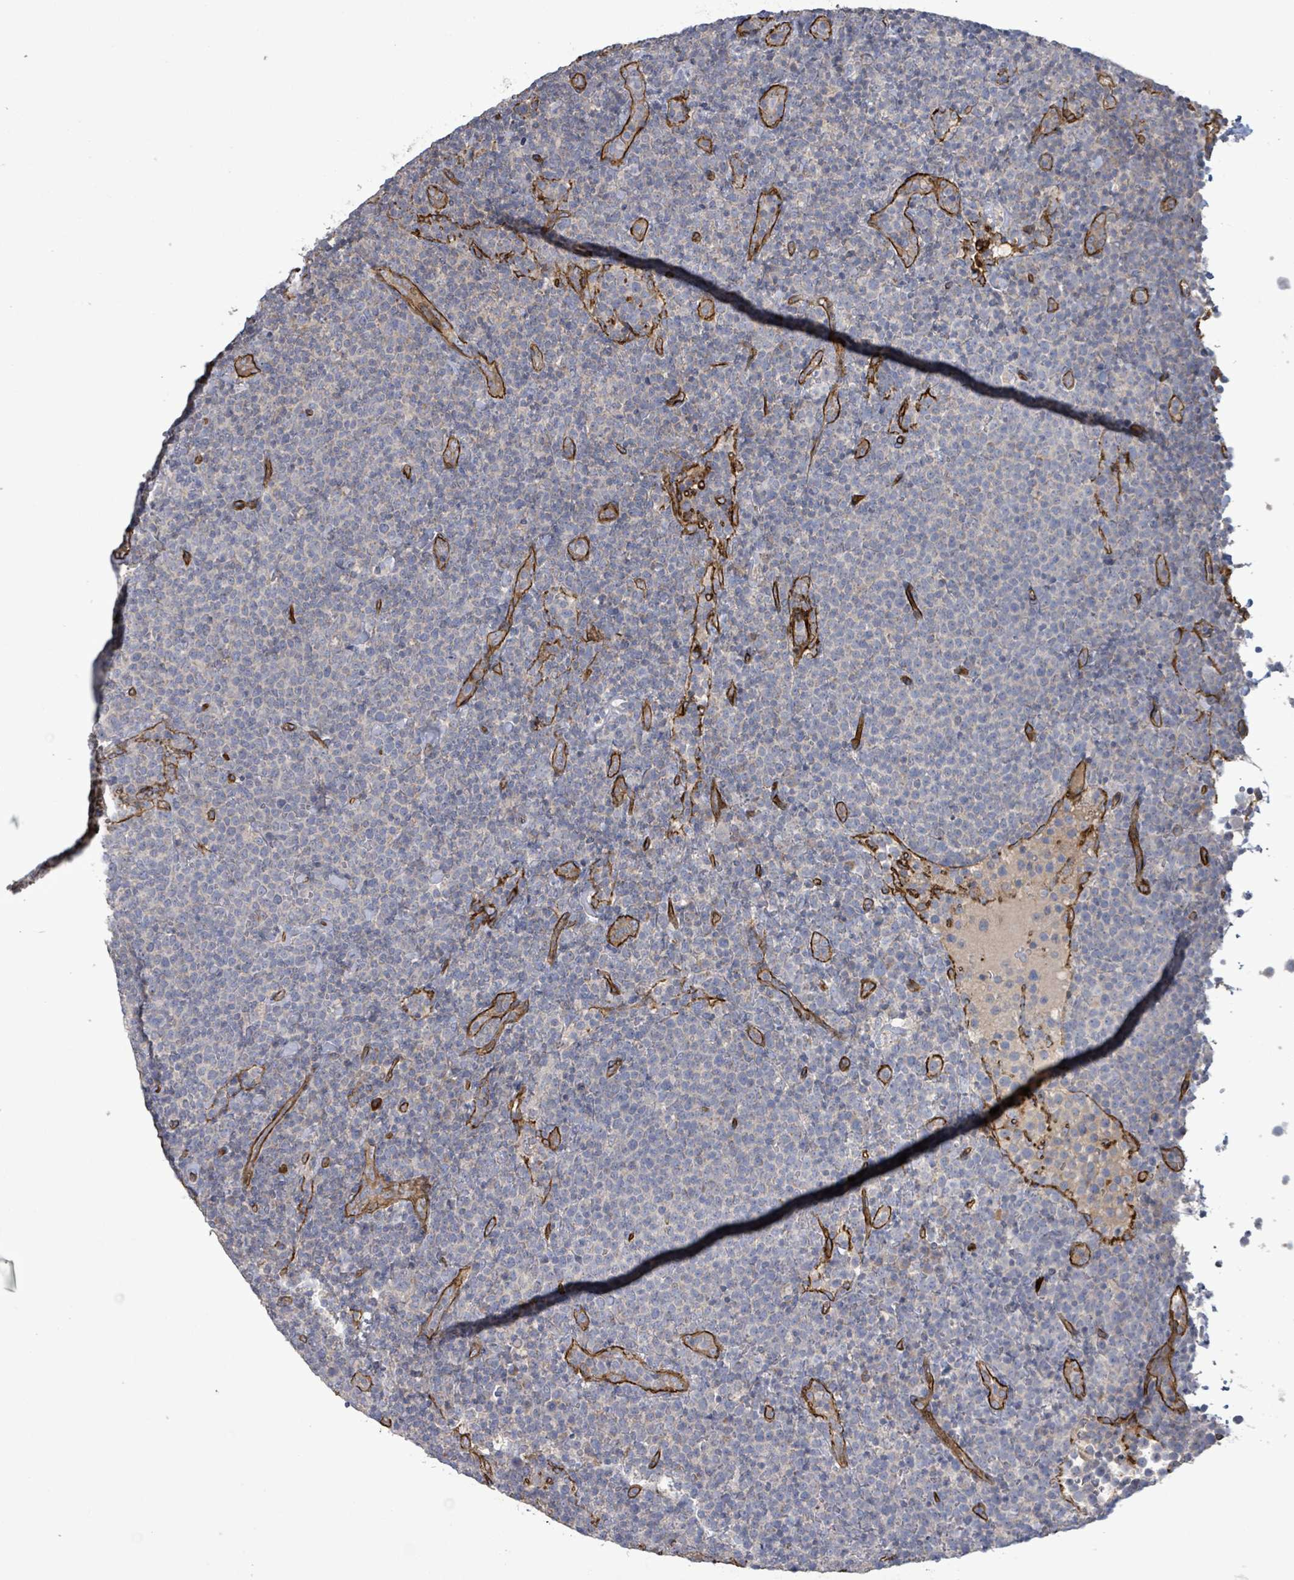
{"staining": {"intensity": "negative", "quantity": "none", "location": "none"}, "tissue": "lymphoma", "cell_type": "Tumor cells", "image_type": "cancer", "snomed": [{"axis": "morphology", "description": "Malignant lymphoma, non-Hodgkin's type, High grade"}, {"axis": "topography", "description": "Lymph node"}], "caption": "IHC micrograph of human lymphoma stained for a protein (brown), which shows no positivity in tumor cells.", "gene": "KANK3", "patient": {"sex": "male", "age": 61}}